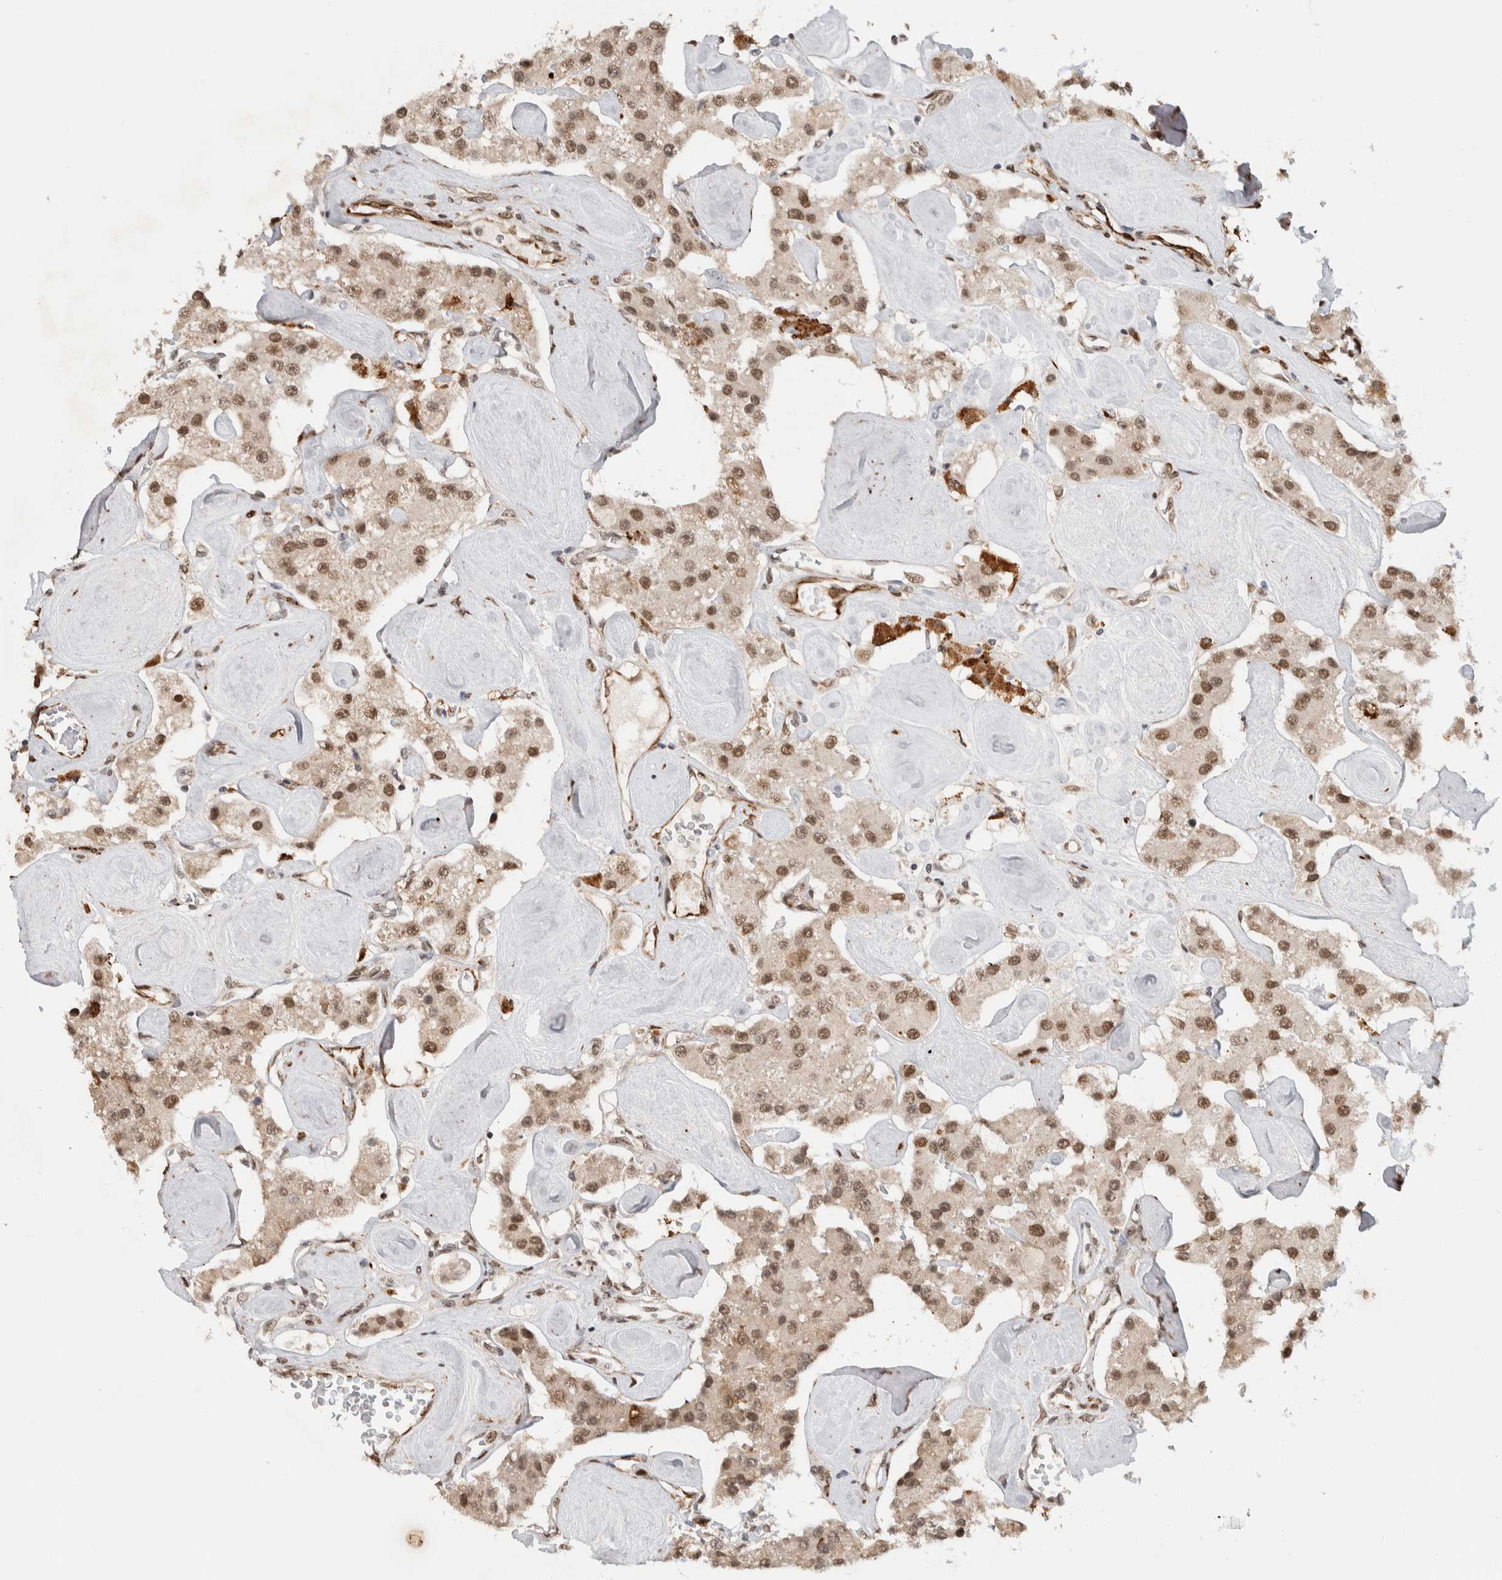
{"staining": {"intensity": "moderate", "quantity": ">75%", "location": "cytoplasmic/membranous,nuclear"}, "tissue": "carcinoid", "cell_type": "Tumor cells", "image_type": "cancer", "snomed": [{"axis": "morphology", "description": "Carcinoid, malignant, NOS"}, {"axis": "topography", "description": "Pancreas"}], "caption": "This image demonstrates immunohistochemistry (IHC) staining of human carcinoid, with medium moderate cytoplasmic/membranous and nuclear expression in approximately >75% of tumor cells.", "gene": "TNRC18", "patient": {"sex": "male", "age": 41}}